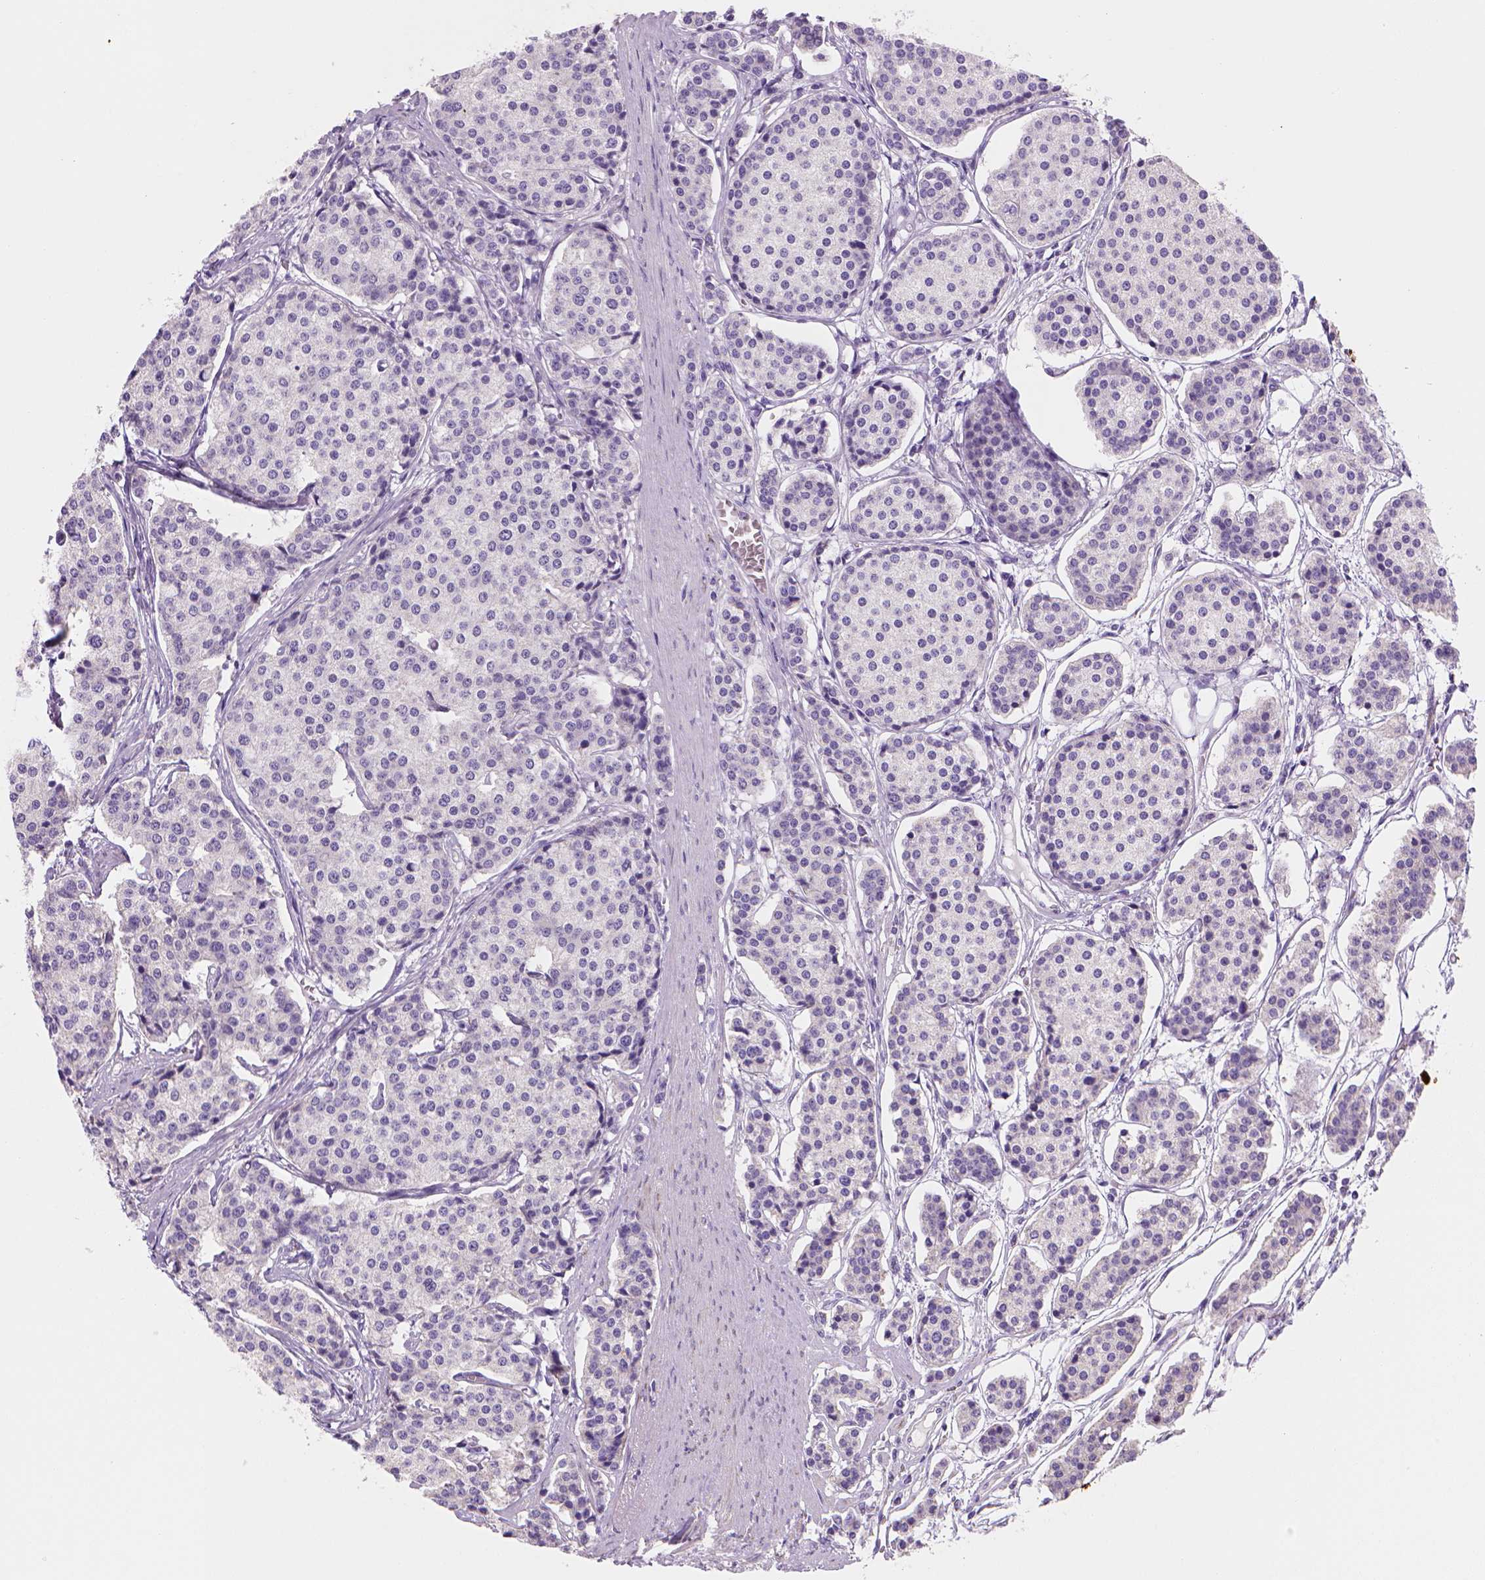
{"staining": {"intensity": "negative", "quantity": "none", "location": "none"}, "tissue": "carcinoid", "cell_type": "Tumor cells", "image_type": "cancer", "snomed": [{"axis": "morphology", "description": "Carcinoid, malignant, NOS"}, {"axis": "topography", "description": "Small intestine"}], "caption": "Tumor cells show no significant positivity in malignant carcinoid.", "gene": "CES2", "patient": {"sex": "female", "age": 65}}